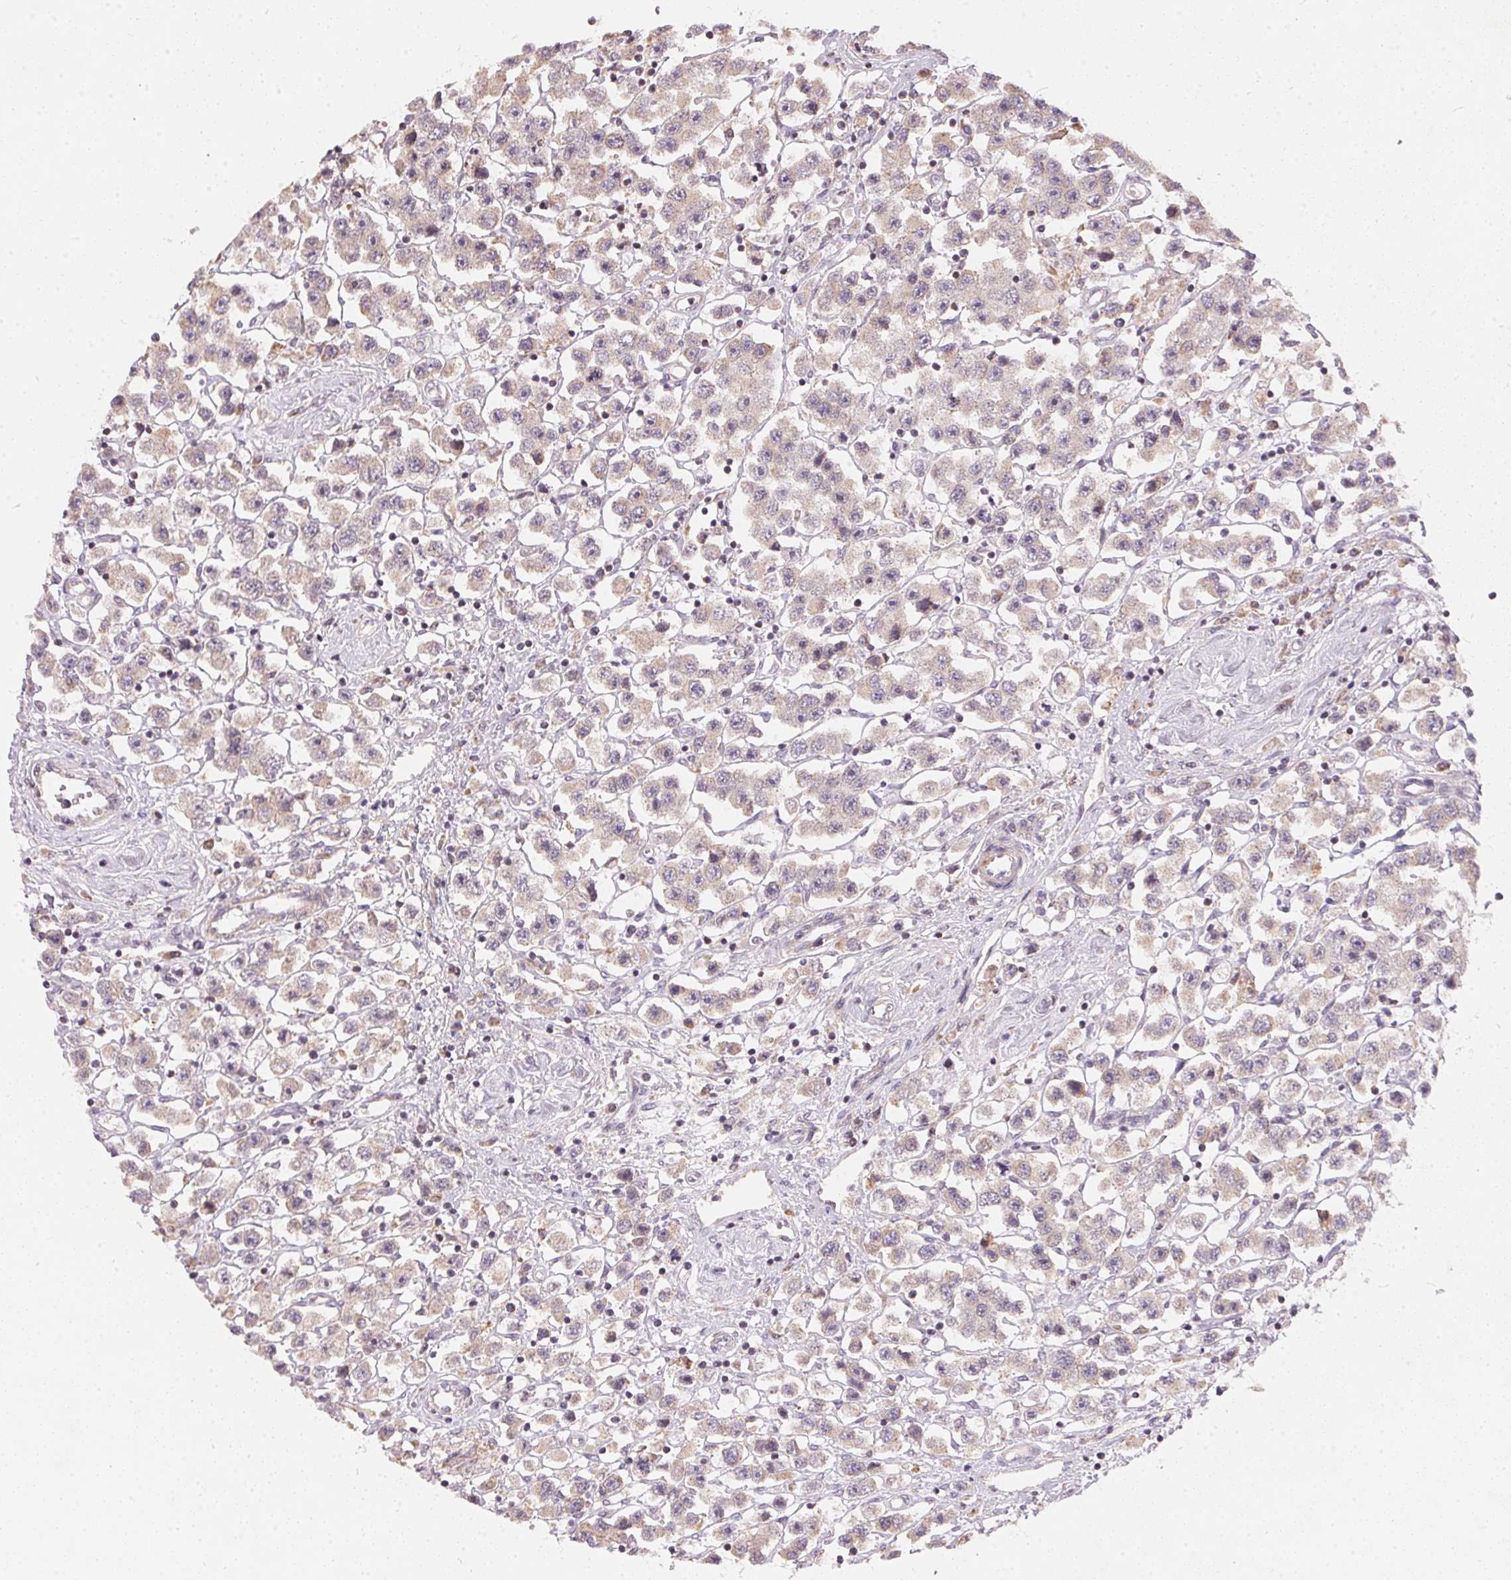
{"staining": {"intensity": "weak", "quantity": "<25%", "location": "cytoplasmic/membranous"}, "tissue": "testis cancer", "cell_type": "Tumor cells", "image_type": "cancer", "snomed": [{"axis": "morphology", "description": "Seminoma, NOS"}, {"axis": "topography", "description": "Testis"}], "caption": "High power microscopy micrograph of an immunohistochemistry (IHC) histopathology image of seminoma (testis), revealing no significant staining in tumor cells.", "gene": "VWA5B2", "patient": {"sex": "male", "age": 45}}